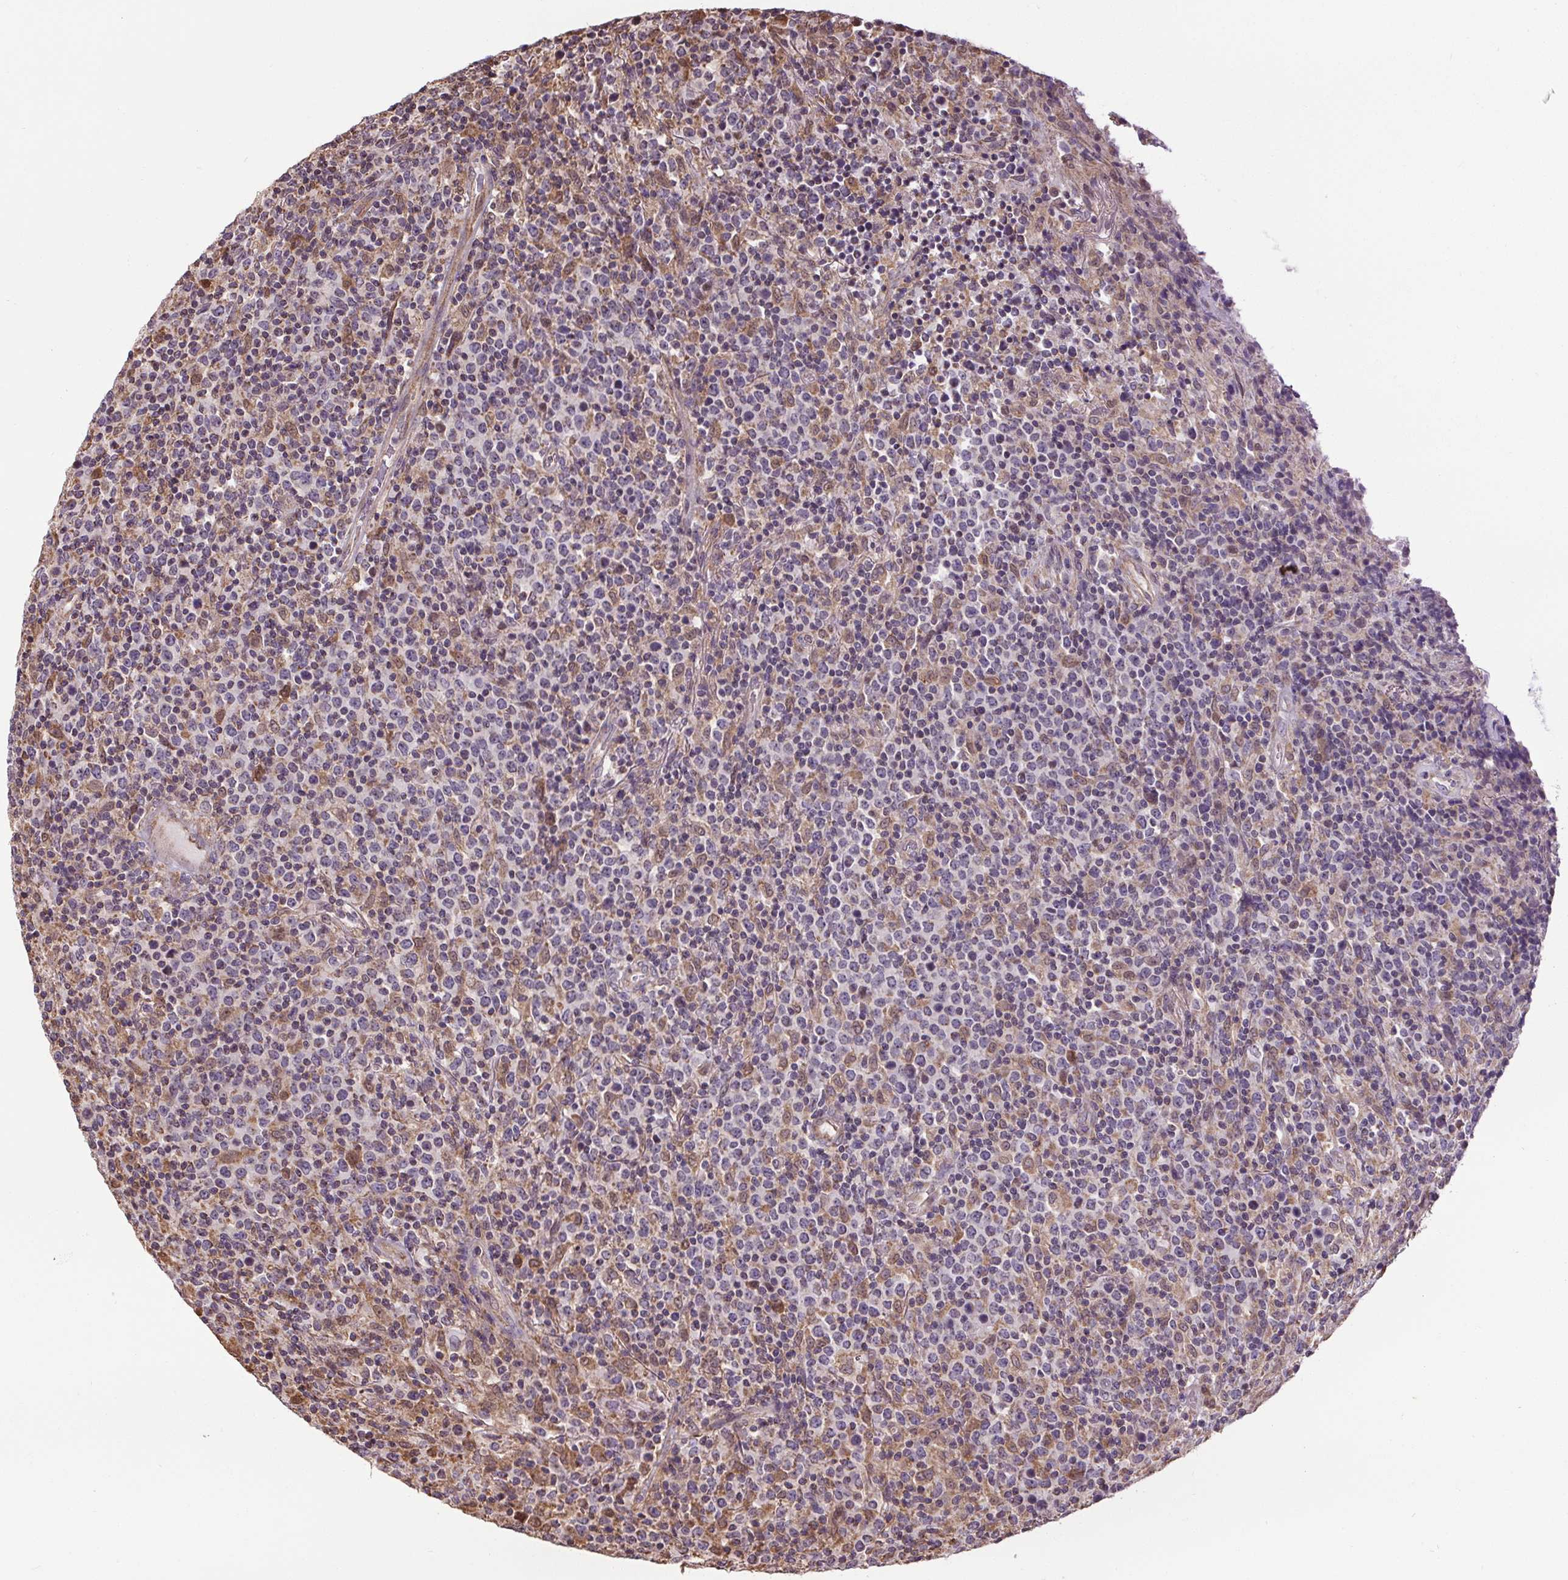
{"staining": {"intensity": "moderate", "quantity": "<25%", "location": "cytoplasmic/membranous"}, "tissue": "lymphoma", "cell_type": "Tumor cells", "image_type": "cancer", "snomed": [{"axis": "morphology", "description": "Malignant lymphoma, non-Hodgkin's type, High grade"}, {"axis": "topography", "description": "Lung"}], "caption": "Immunohistochemistry (DAB) staining of human malignant lymphoma, non-Hodgkin's type (high-grade) shows moderate cytoplasmic/membranous protein positivity in about <25% of tumor cells.", "gene": "ZNF548", "patient": {"sex": "male", "age": 79}}